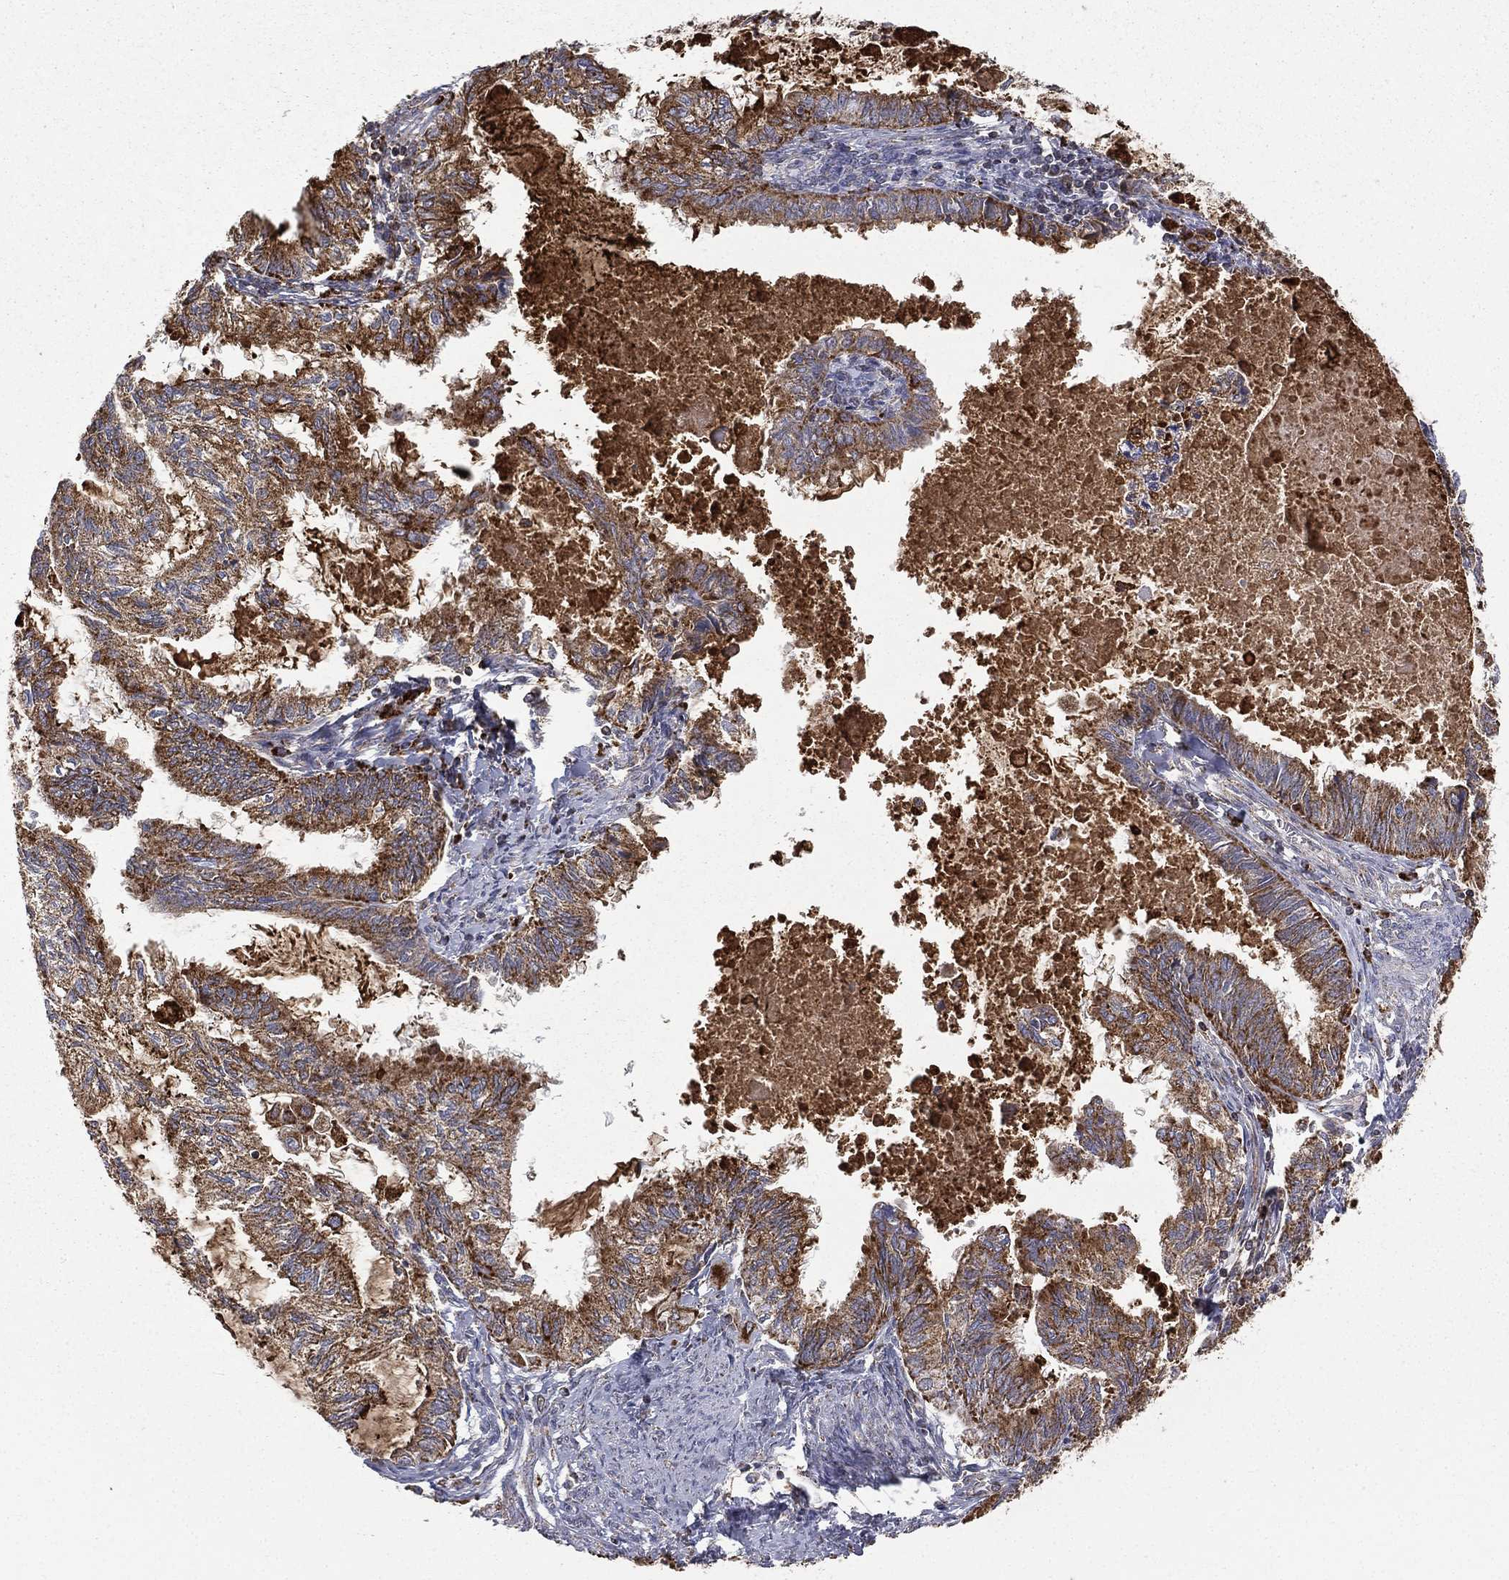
{"staining": {"intensity": "strong", "quantity": "25%-75%", "location": "cytoplasmic/membranous"}, "tissue": "endometrial cancer", "cell_type": "Tumor cells", "image_type": "cancer", "snomed": [{"axis": "morphology", "description": "Adenocarcinoma, NOS"}, {"axis": "topography", "description": "Endometrium"}], "caption": "About 25%-75% of tumor cells in endometrial cancer (adenocarcinoma) reveal strong cytoplasmic/membranous protein positivity as visualized by brown immunohistochemical staining.", "gene": "RIN3", "patient": {"sex": "female", "age": 86}}